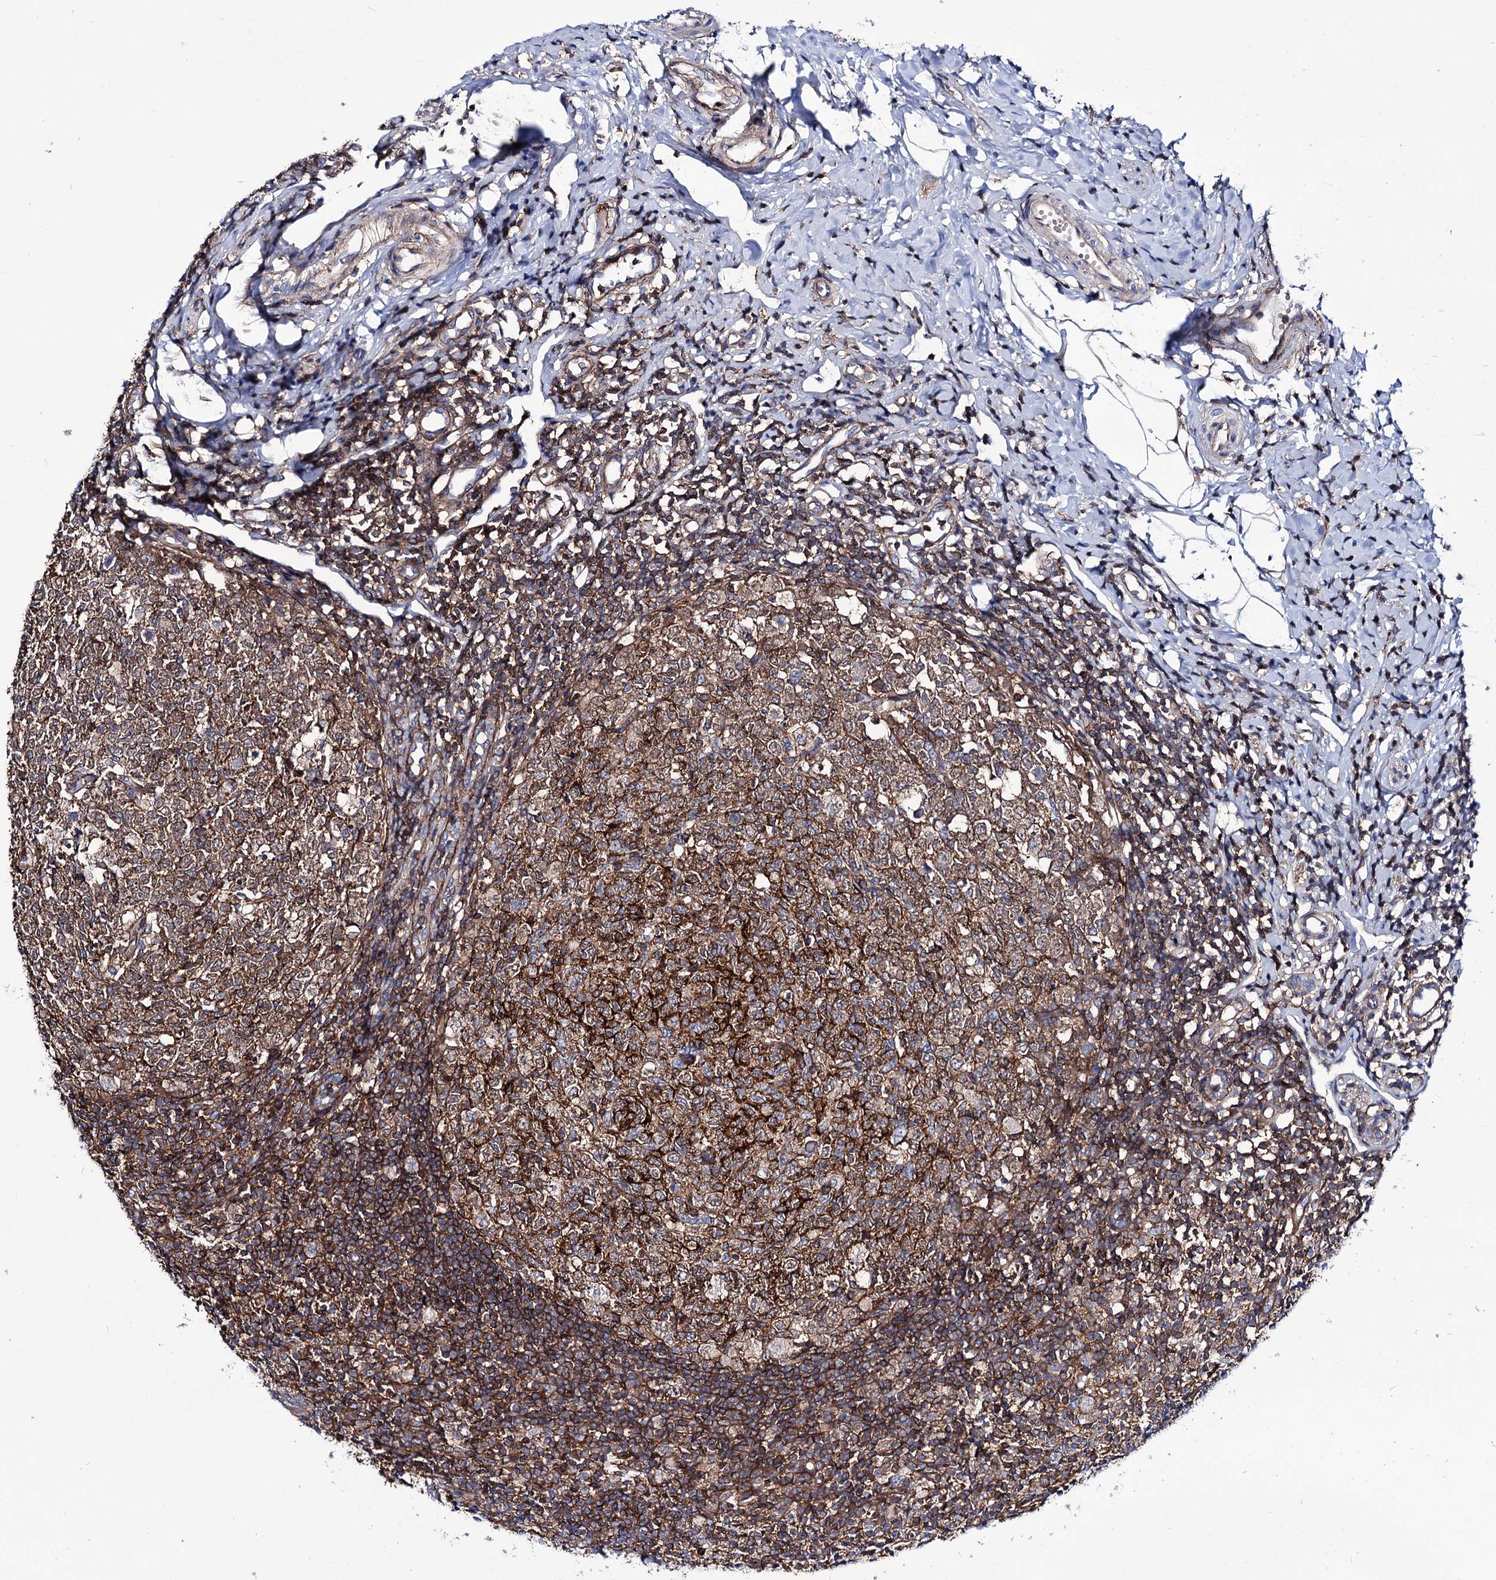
{"staining": {"intensity": "weak", "quantity": ">75%", "location": "cytoplasmic/membranous"}, "tissue": "appendix", "cell_type": "Glandular cells", "image_type": "normal", "snomed": [{"axis": "morphology", "description": "Normal tissue, NOS"}, {"axis": "topography", "description": "Appendix"}], "caption": "Immunohistochemistry of unremarkable human appendix reveals low levels of weak cytoplasmic/membranous positivity in about >75% of glandular cells.", "gene": "DEF6", "patient": {"sex": "male", "age": 14}}